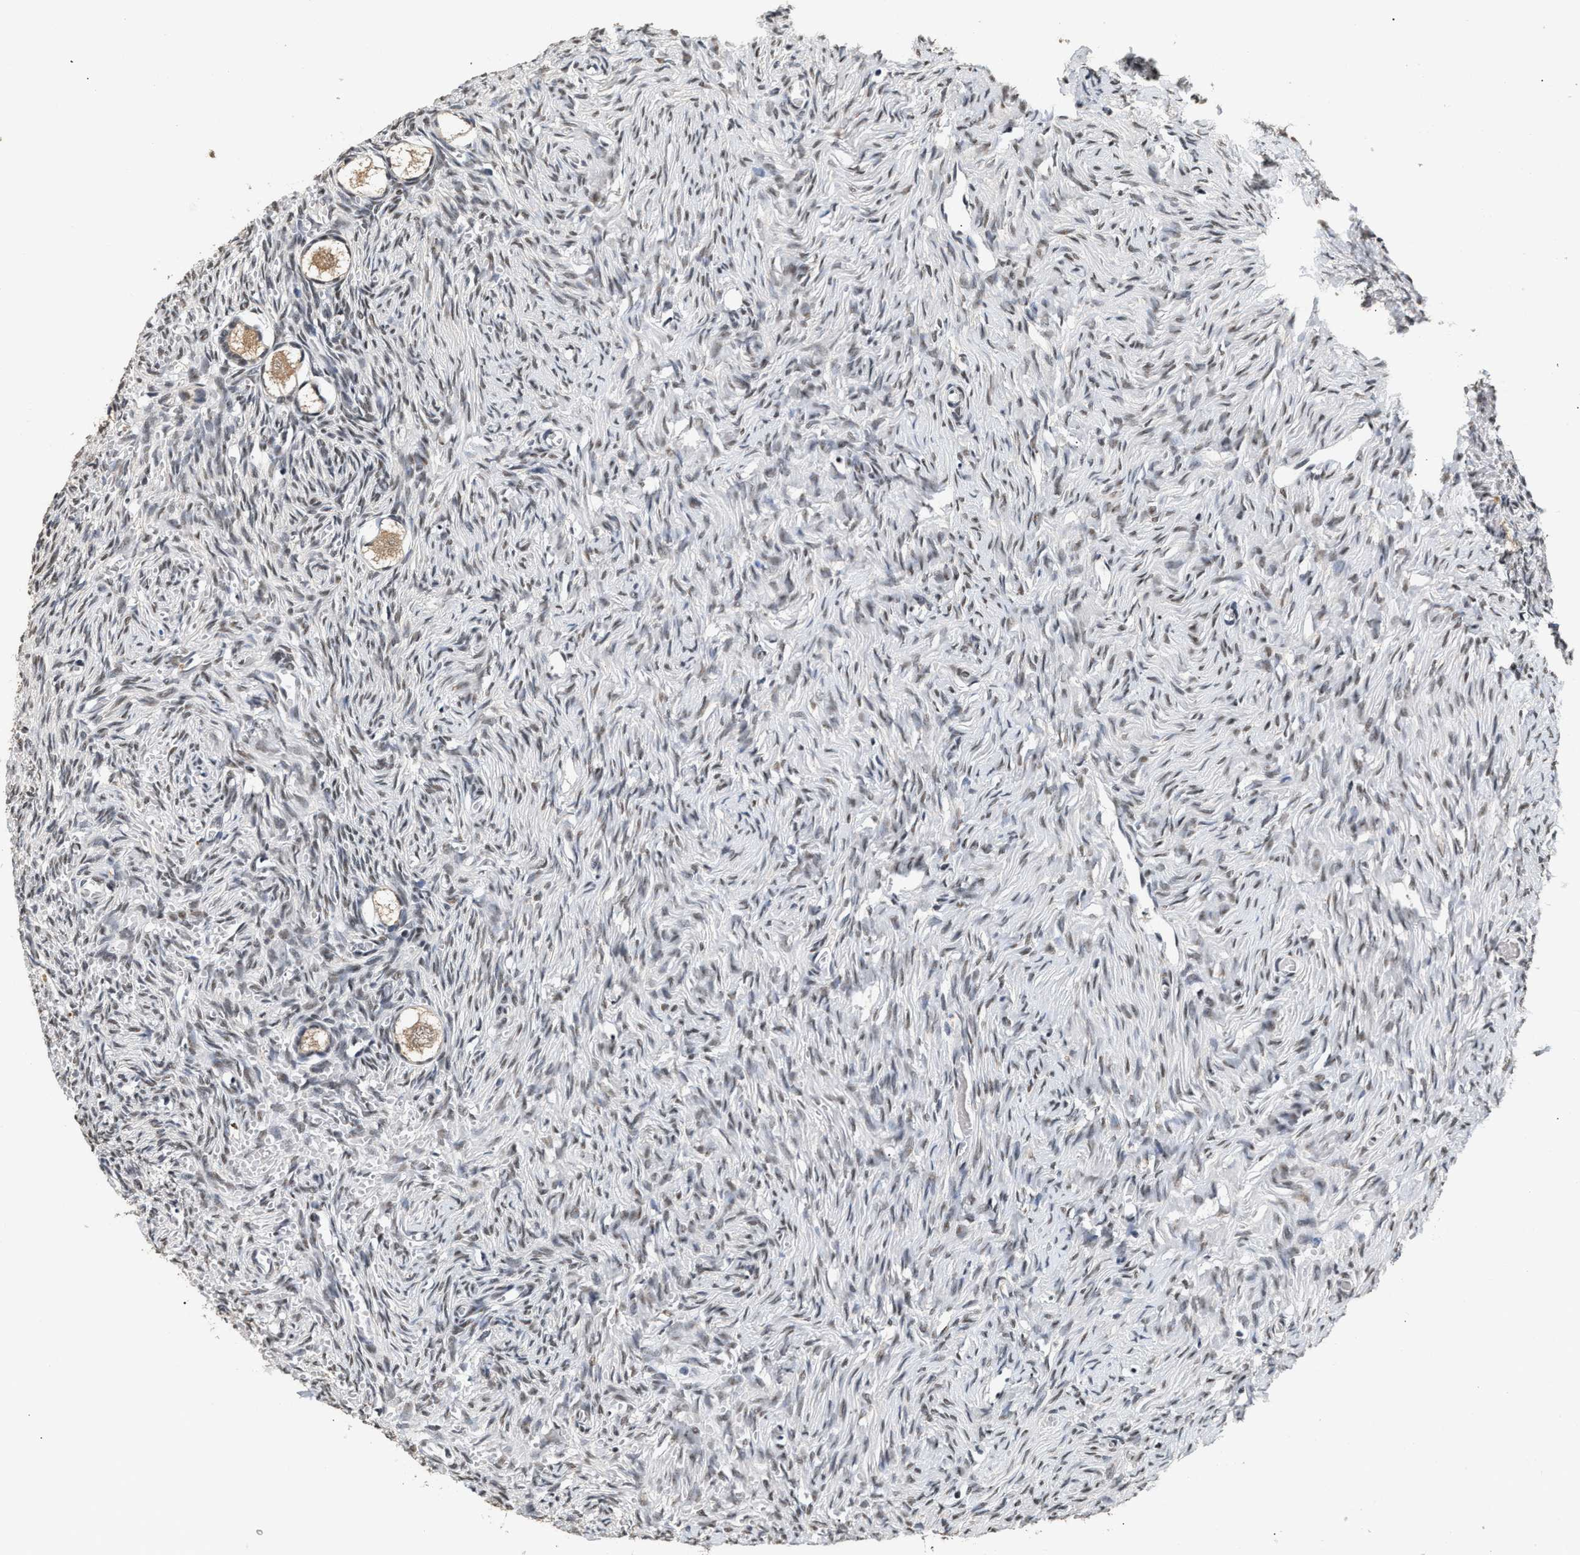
{"staining": {"intensity": "weak", "quantity": ">75%", "location": "cytoplasmic/membranous"}, "tissue": "ovary", "cell_type": "Follicle cells", "image_type": "normal", "snomed": [{"axis": "morphology", "description": "Normal tissue, NOS"}, {"axis": "topography", "description": "Ovary"}], "caption": "Immunohistochemistry (IHC) photomicrograph of normal ovary: ovary stained using immunohistochemistry (IHC) shows low levels of weak protein expression localized specifically in the cytoplasmic/membranous of follicle cells, appearing as a cytoplasmic/membranous brown color.", "gene": "THOC1", "patient": {"sex": "female", "age": 27}}